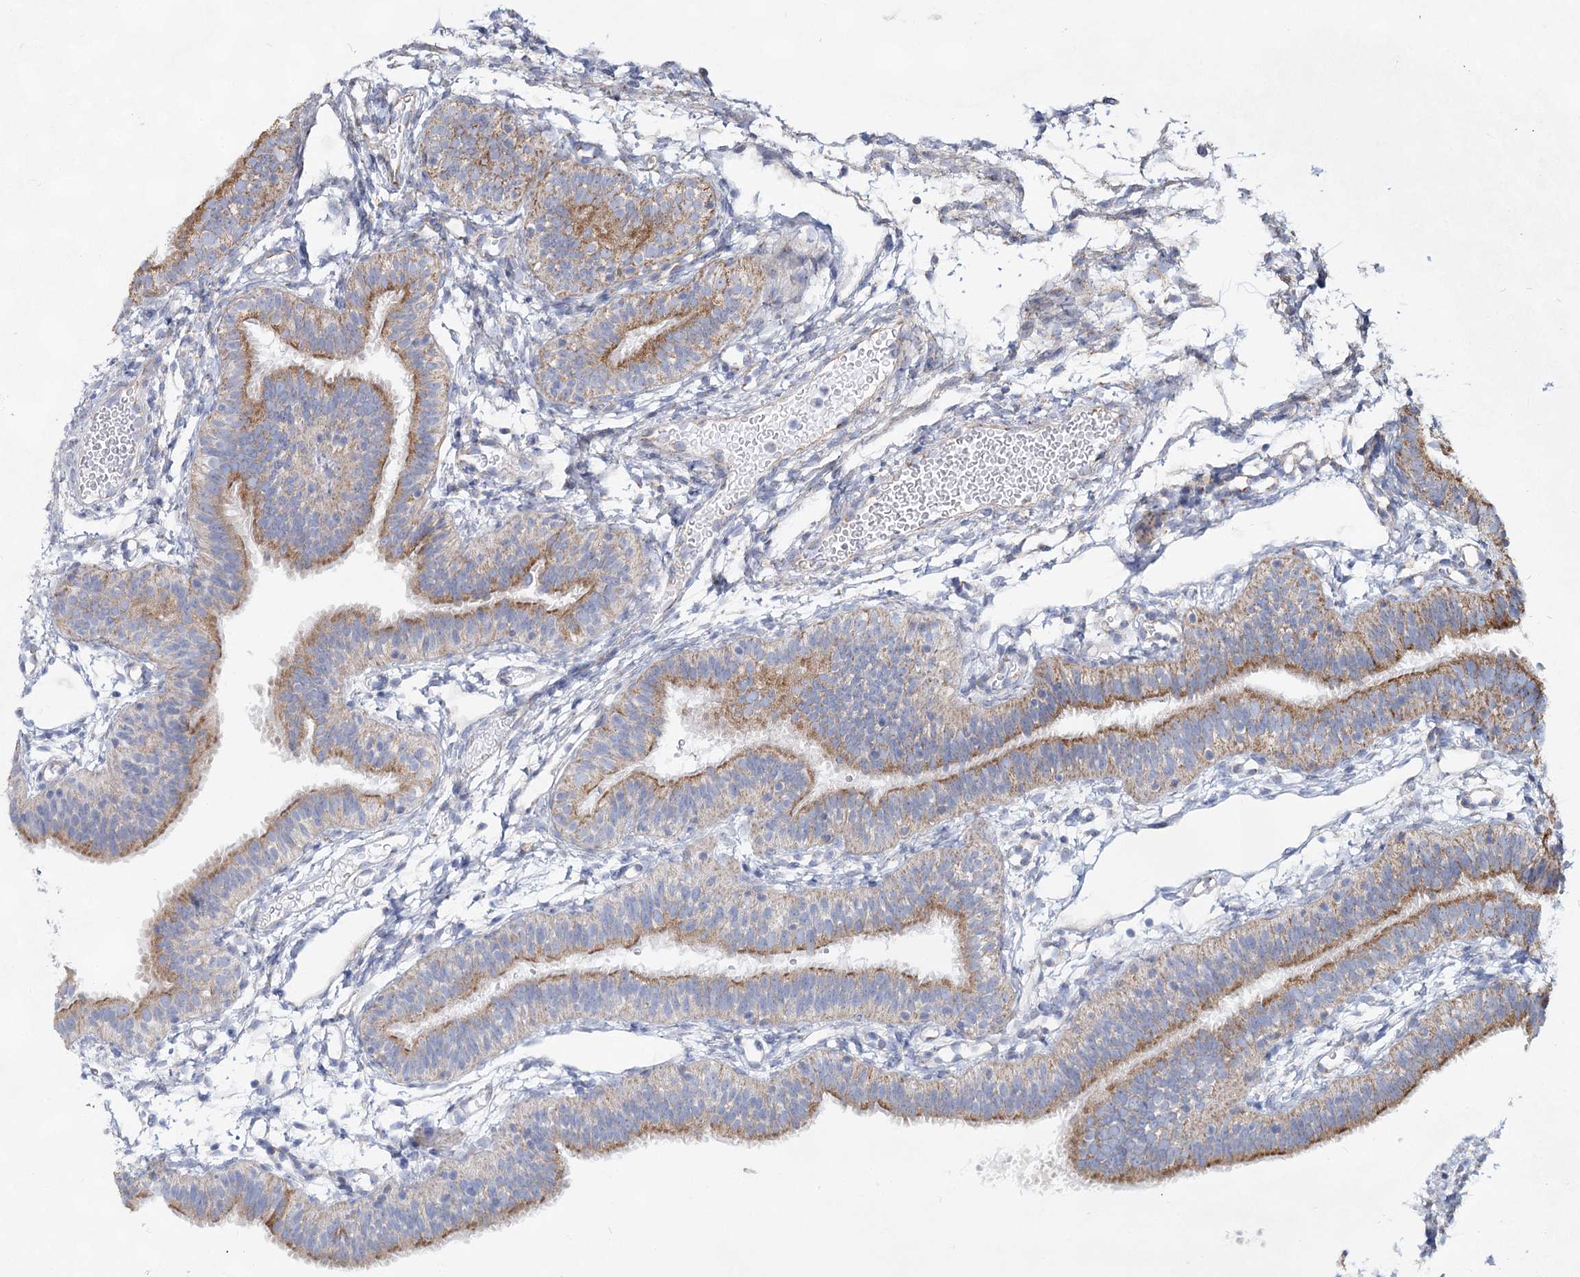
{"staining": {"intensity": "moderate", "quantity": ">75%", "location": "cytoplasmic/membranous"}, "tissue": "fallopian tube", "cell_type": "Glandular cells", "image_type": "normal", "snomed": [{"axis": "morphology", "description": "Normal tissue, NOS"}, {"axis": "topography", "description": "Fallopian tube"}], "caption": "Fallopian tube stained for a protein (brown) exhibits moderate cytoplasmic/membranous positive positivity in approximately >75% of glandular cells.", "gene": "CCDC73", "patient": {"sex": "female", "age": 35}}